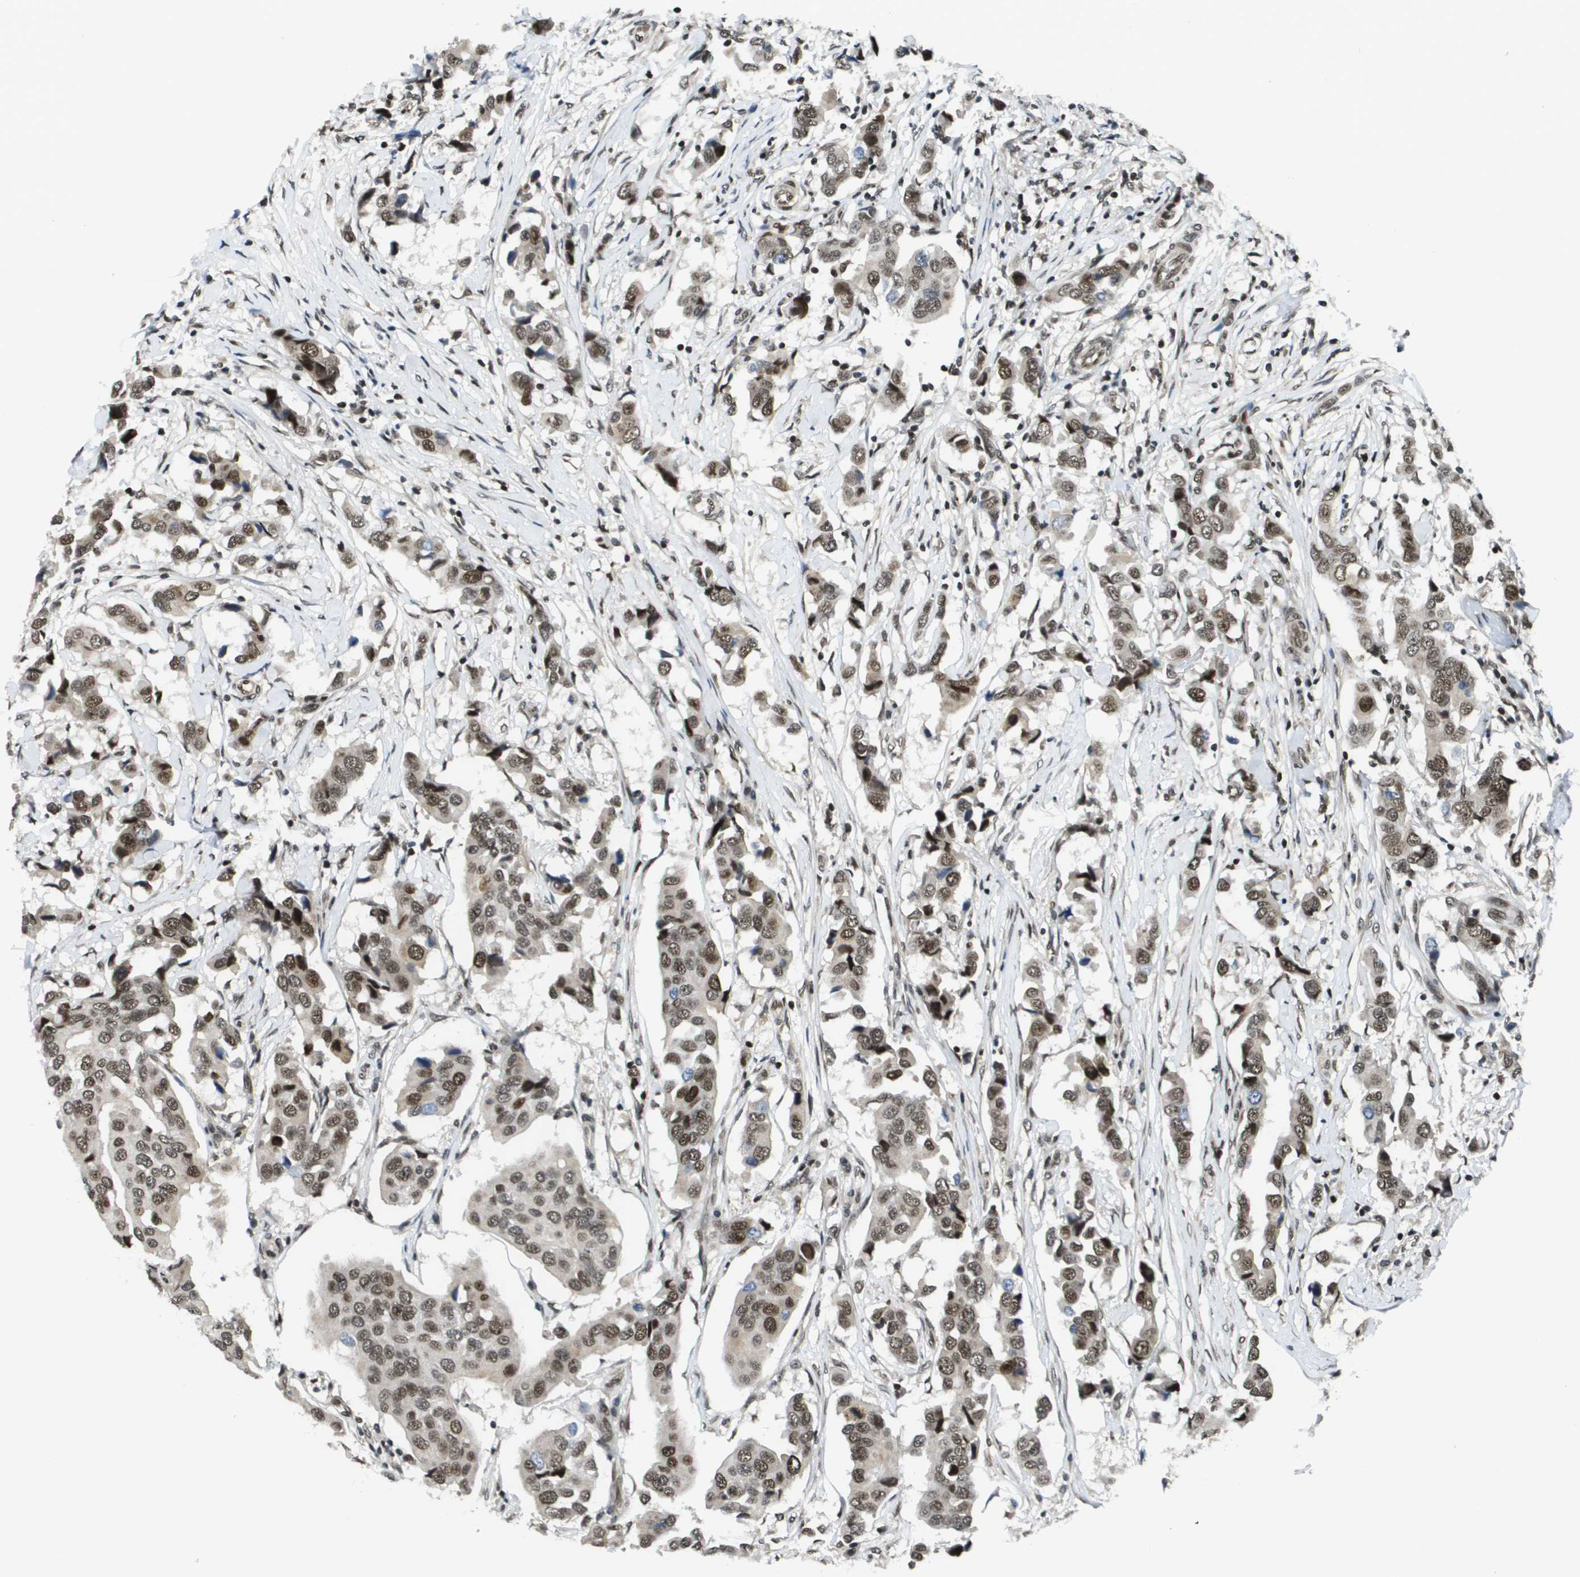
{"staining": {"intensity": "moderate", "quantity": ">75%", "location": "nuclear"}, "tissue": "breast cancer", "cell_type": "Tumor cells", "image_type": "cancer", "snomed": [{"axis": "morphology", "description": "Duct carcinoma"}, {"axis": "topography", "description": "Breast"}], "caption": "Breast cancer tissue reveals moderate nuclear expression in about >75% of tumor cells", "gene": "RECQL4", "patient": {"sex": "female", "age": 80}}